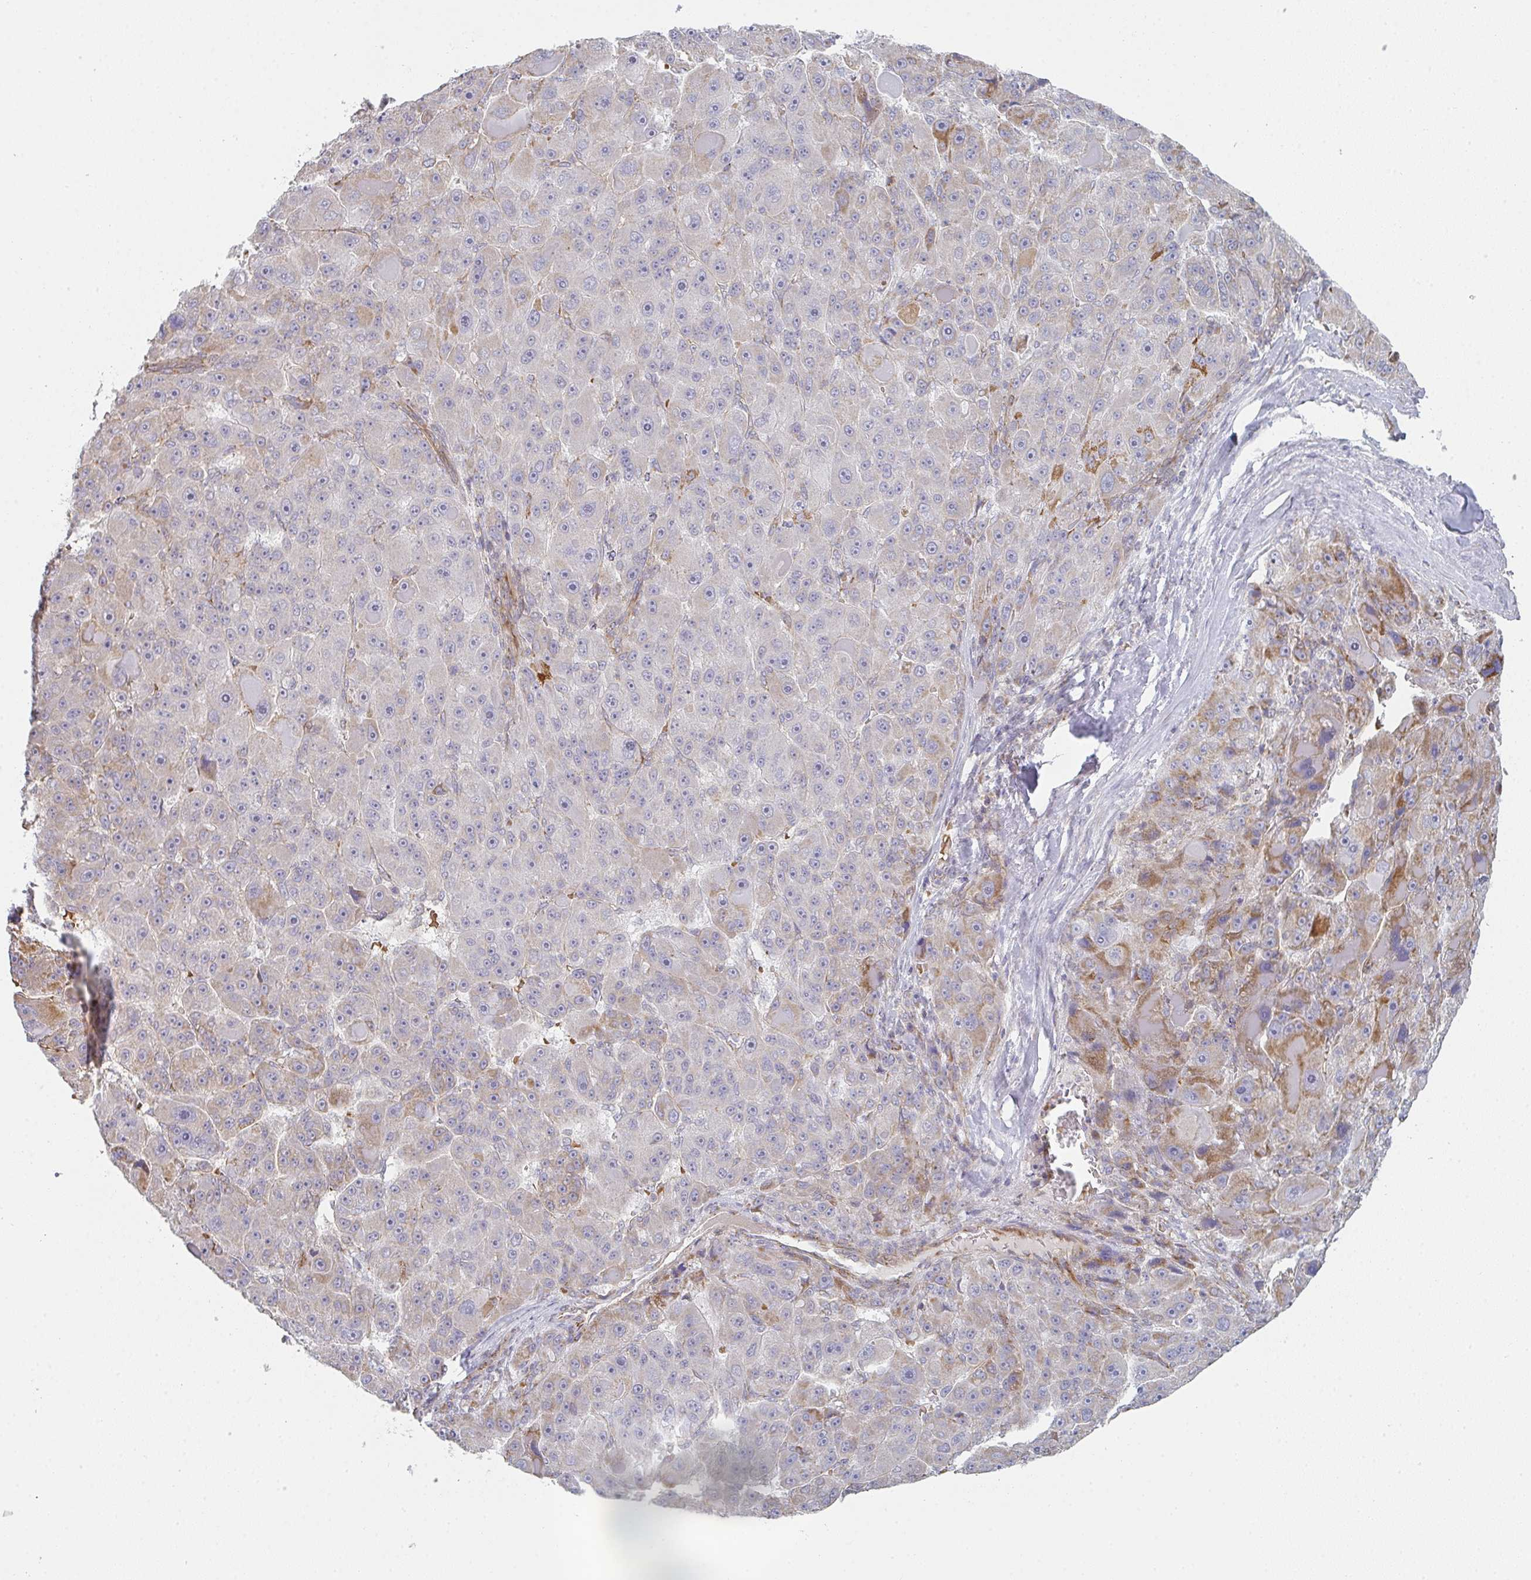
{"staining": {"intensity": "moderate", "quantity": "<25%", "location": "cytoplasmic/membranous"}, "tissue": "liver cancer", "cell_type": "Tumor cells", "image_type": "cancer", "snomed": [{"axis": "morphology", "description": "Carcinoma, Hepatocellular, NOS"}, {"axis": "topography", "description": "Liver"}], "caption": "This is an image of immunohistochemistry (IHC) staining of hepatocellular carcinoma (liver), which shows moderate staining in the cytoplasmic/membranous of tumor cells.", "gene": "ZNF526", "patient": {"sex": "male", "age": 76}}